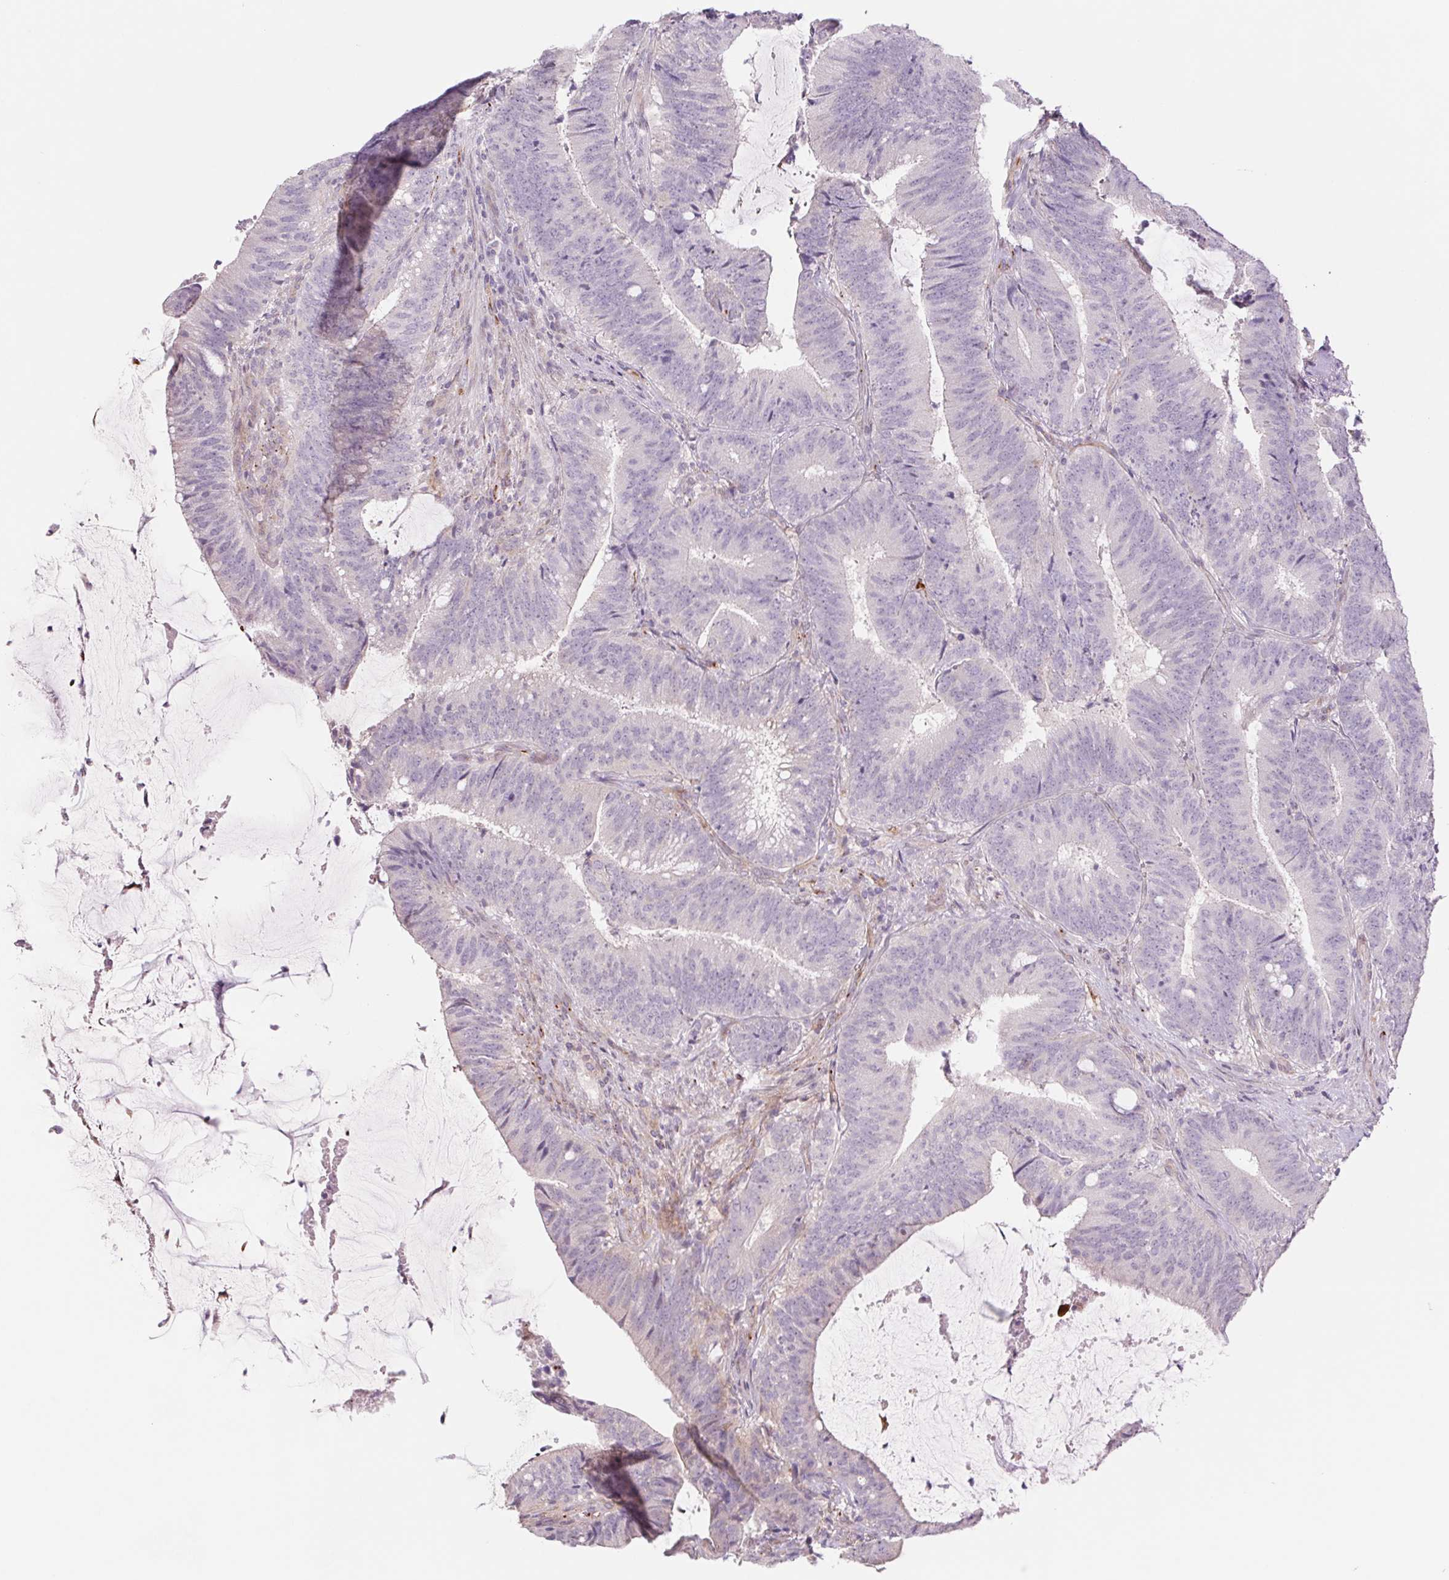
{"staining": {"intensity": "negative", "quantity": "none", "location": "none"}, "tissue": "colorectal cancer", "cell_type": "Tumor cells", "image_type": "cancer", "snomed": [{"axis": "morphology", "description": "Adenocarcinoma, NOS"}, {"axis": "topography", "description": "Colon"}], "caption": "The photomicrograph demonstrates no significant expression in tumor cells of colorectal cancer (adenocarcinoma).", "gene": "MS4A13", "patient": {"sex": "female", "age": 43}}